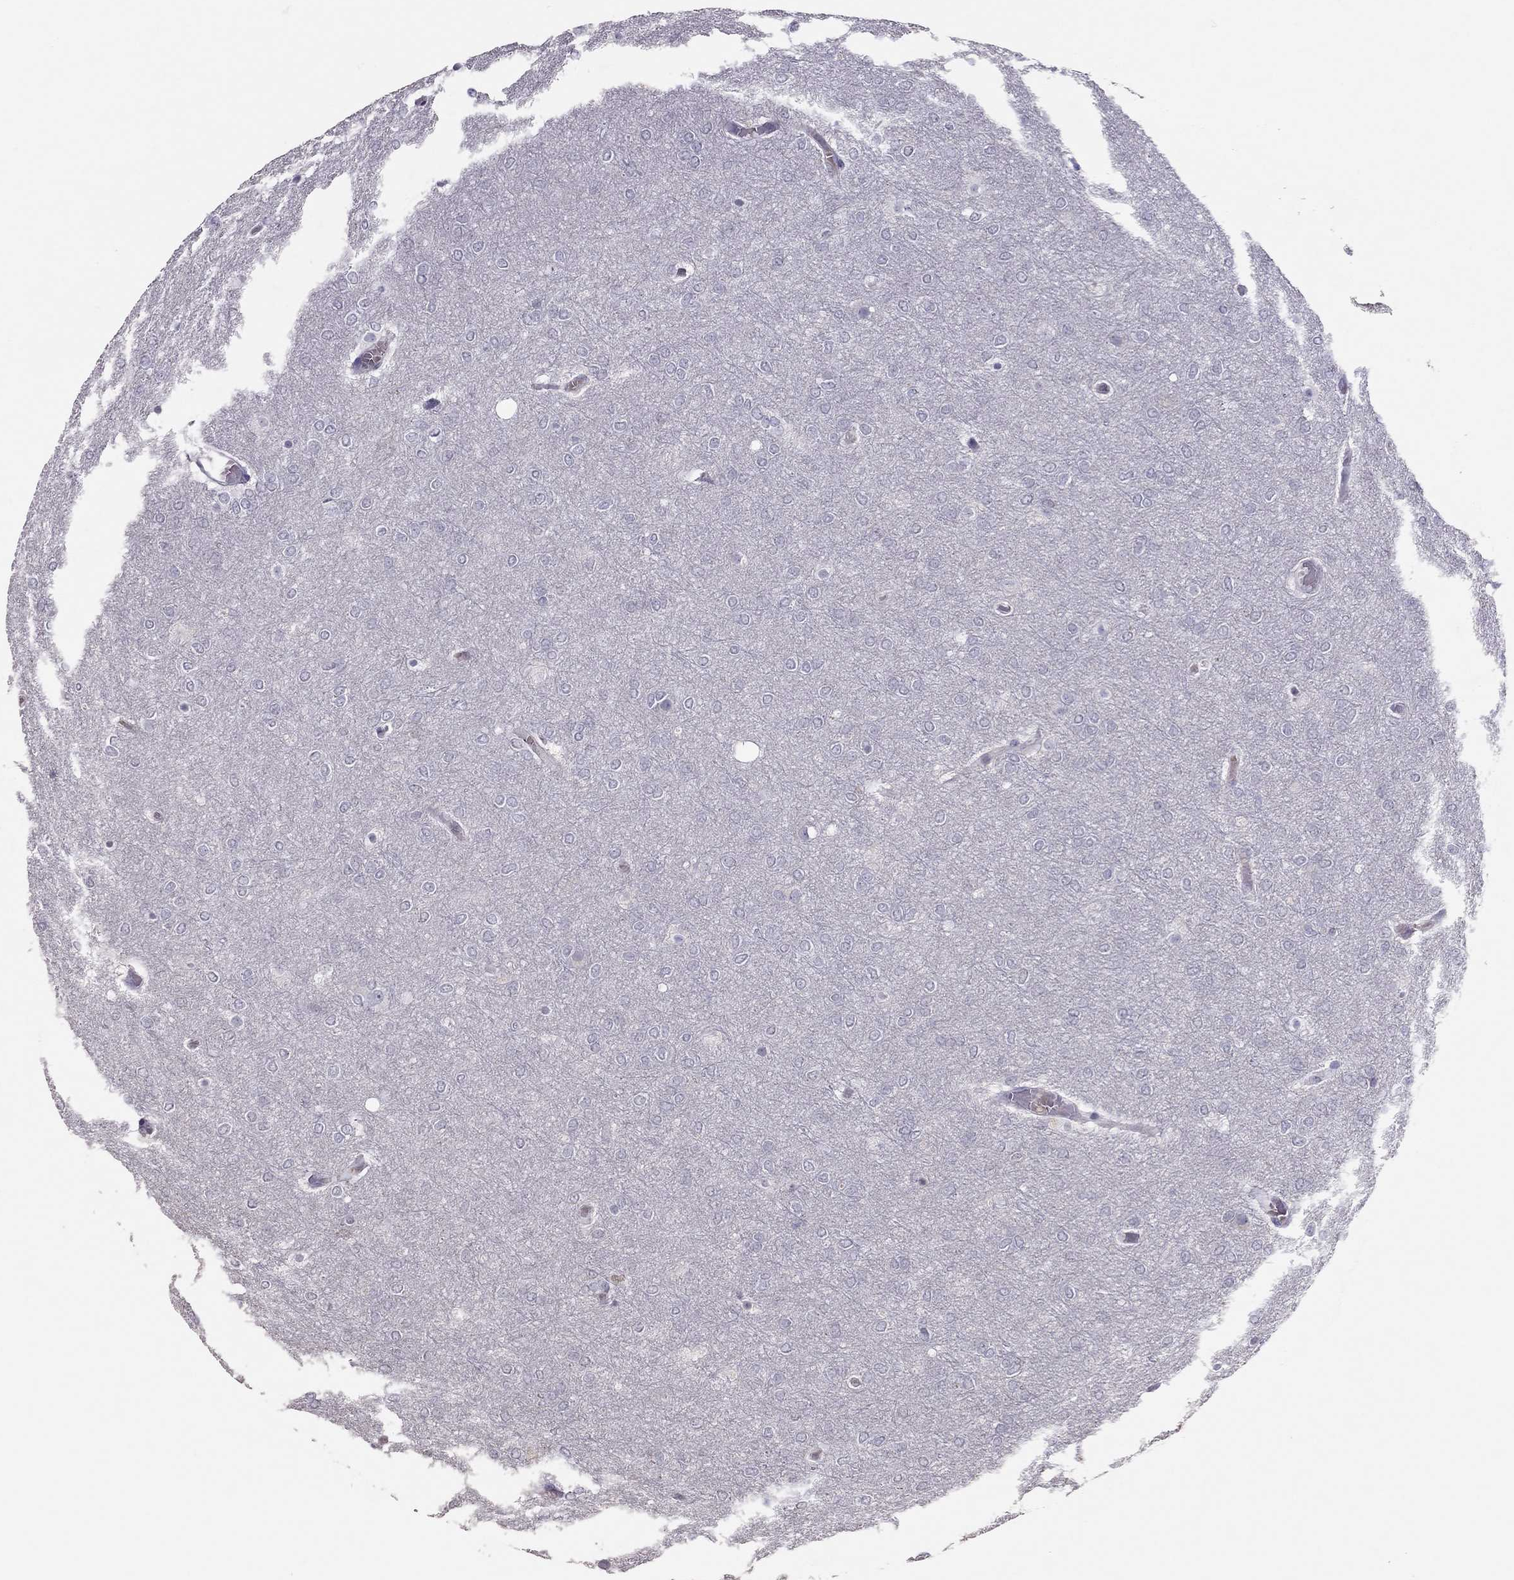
{"staining": {"intensity": "negative", "quantity": "none", "location": "none"}, "tissue": "glioma", "cell_type": "Tumor cells", "image_type": "cancer", "snomed": [{"axis": "morphology", "description": "Glioma, malignant, High grade"}, {"axis": "topography", "description": "Brain"}], "caption": "IHC of human glioma reveals no positivity in tumor cells.", "gene": "TSHB", "patient": {"sex": "female", "age": 61}}